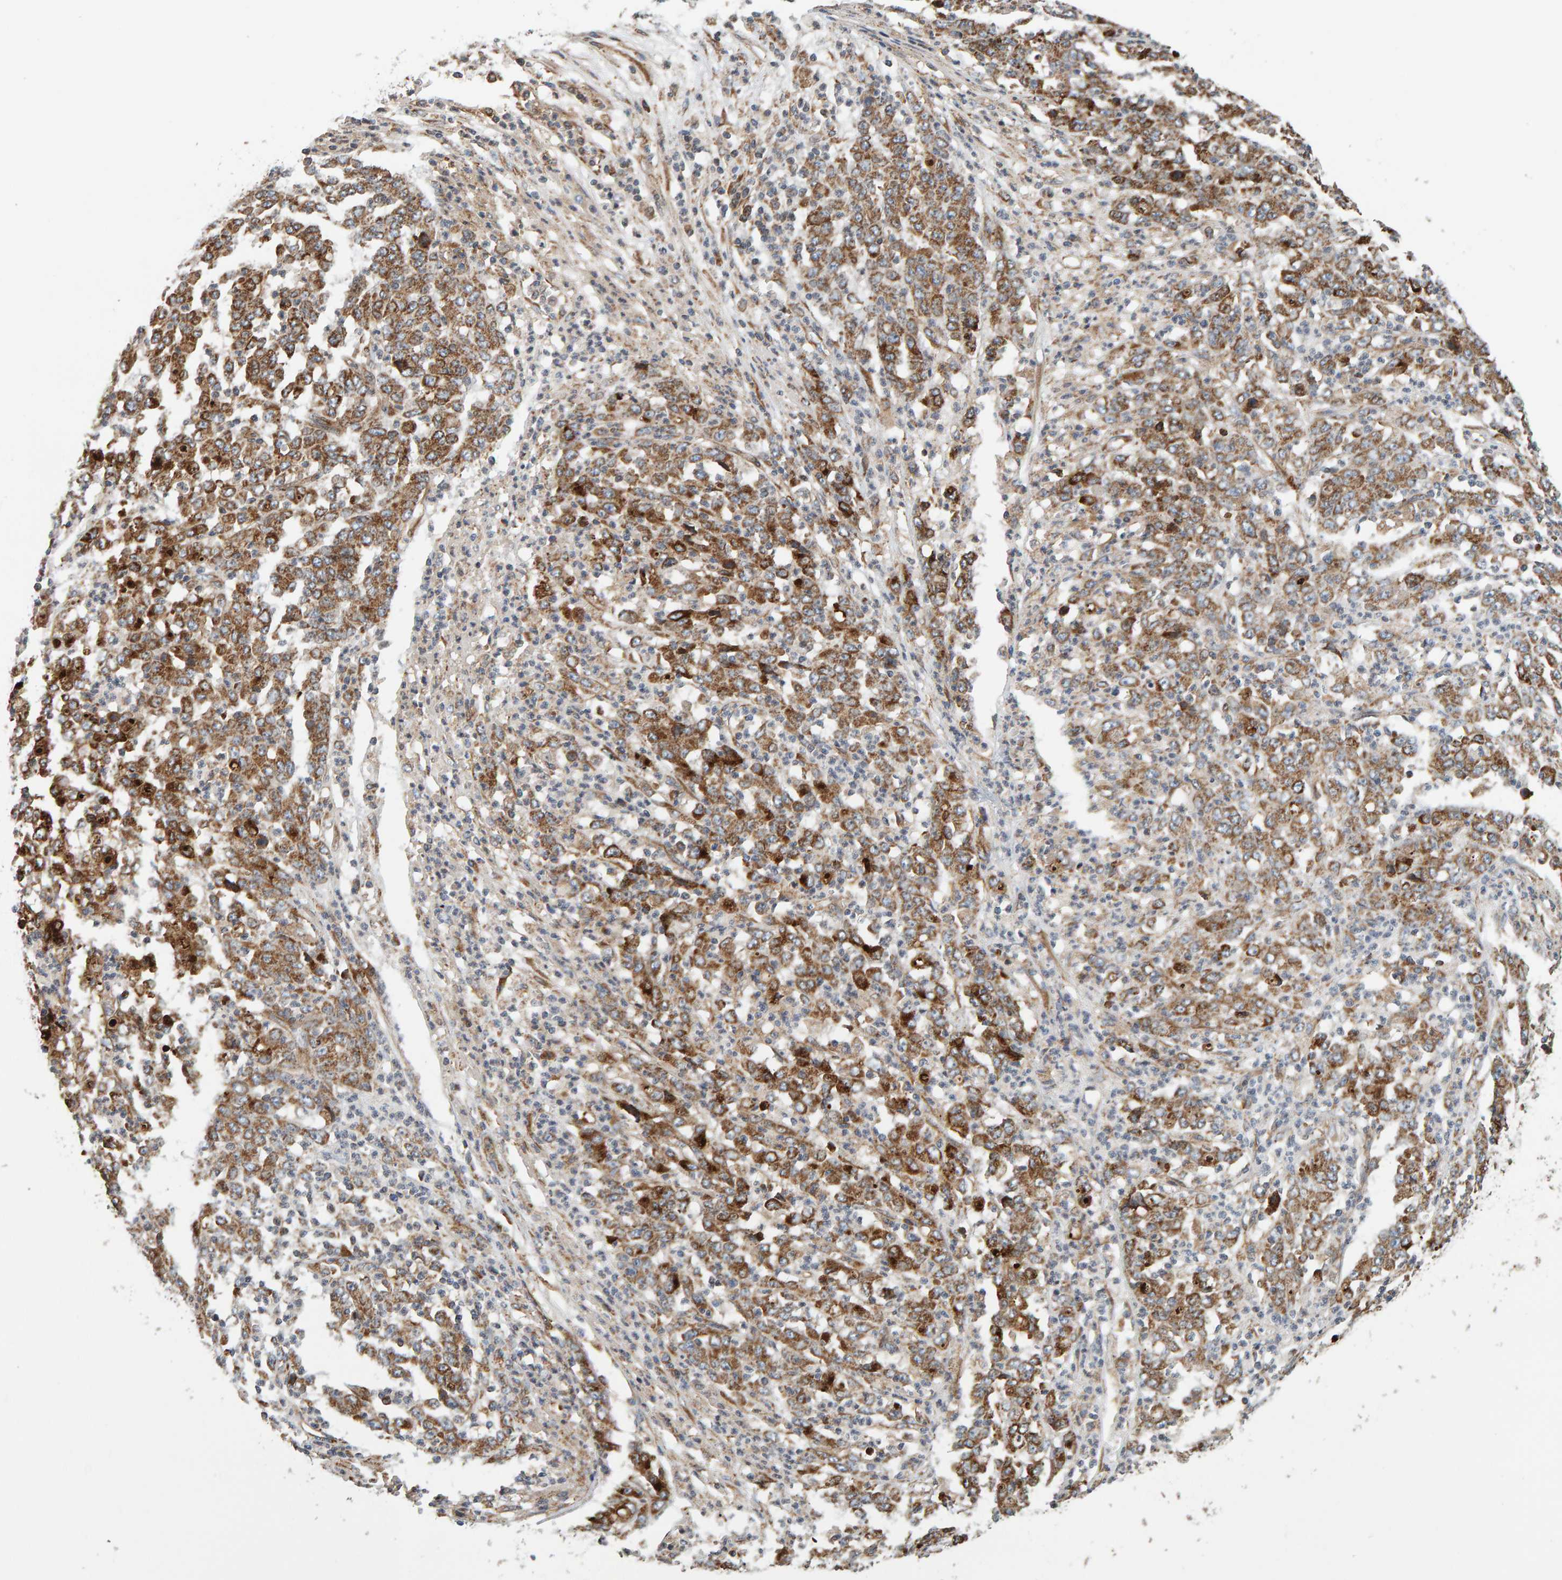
{"staining": {"intensity": "strong", "quantity": ">75%", "location": "cytoplasmic/membranous"}, "tissue": "stomach cancer", "cell_type": "Tumor cells", "image_type": "cancer", "snomed": [{"axis": "morphology", "description": "Adenocarcinoma, NOS"}, {"axis": "topography", "description": "Stomach, lower"}], "caption": "Human stomach cancer stained with a protein marker exhibits strong staining in tumor cells.", "gene": "MRPL45", "patient": {"sex": "female", "age": 71}}